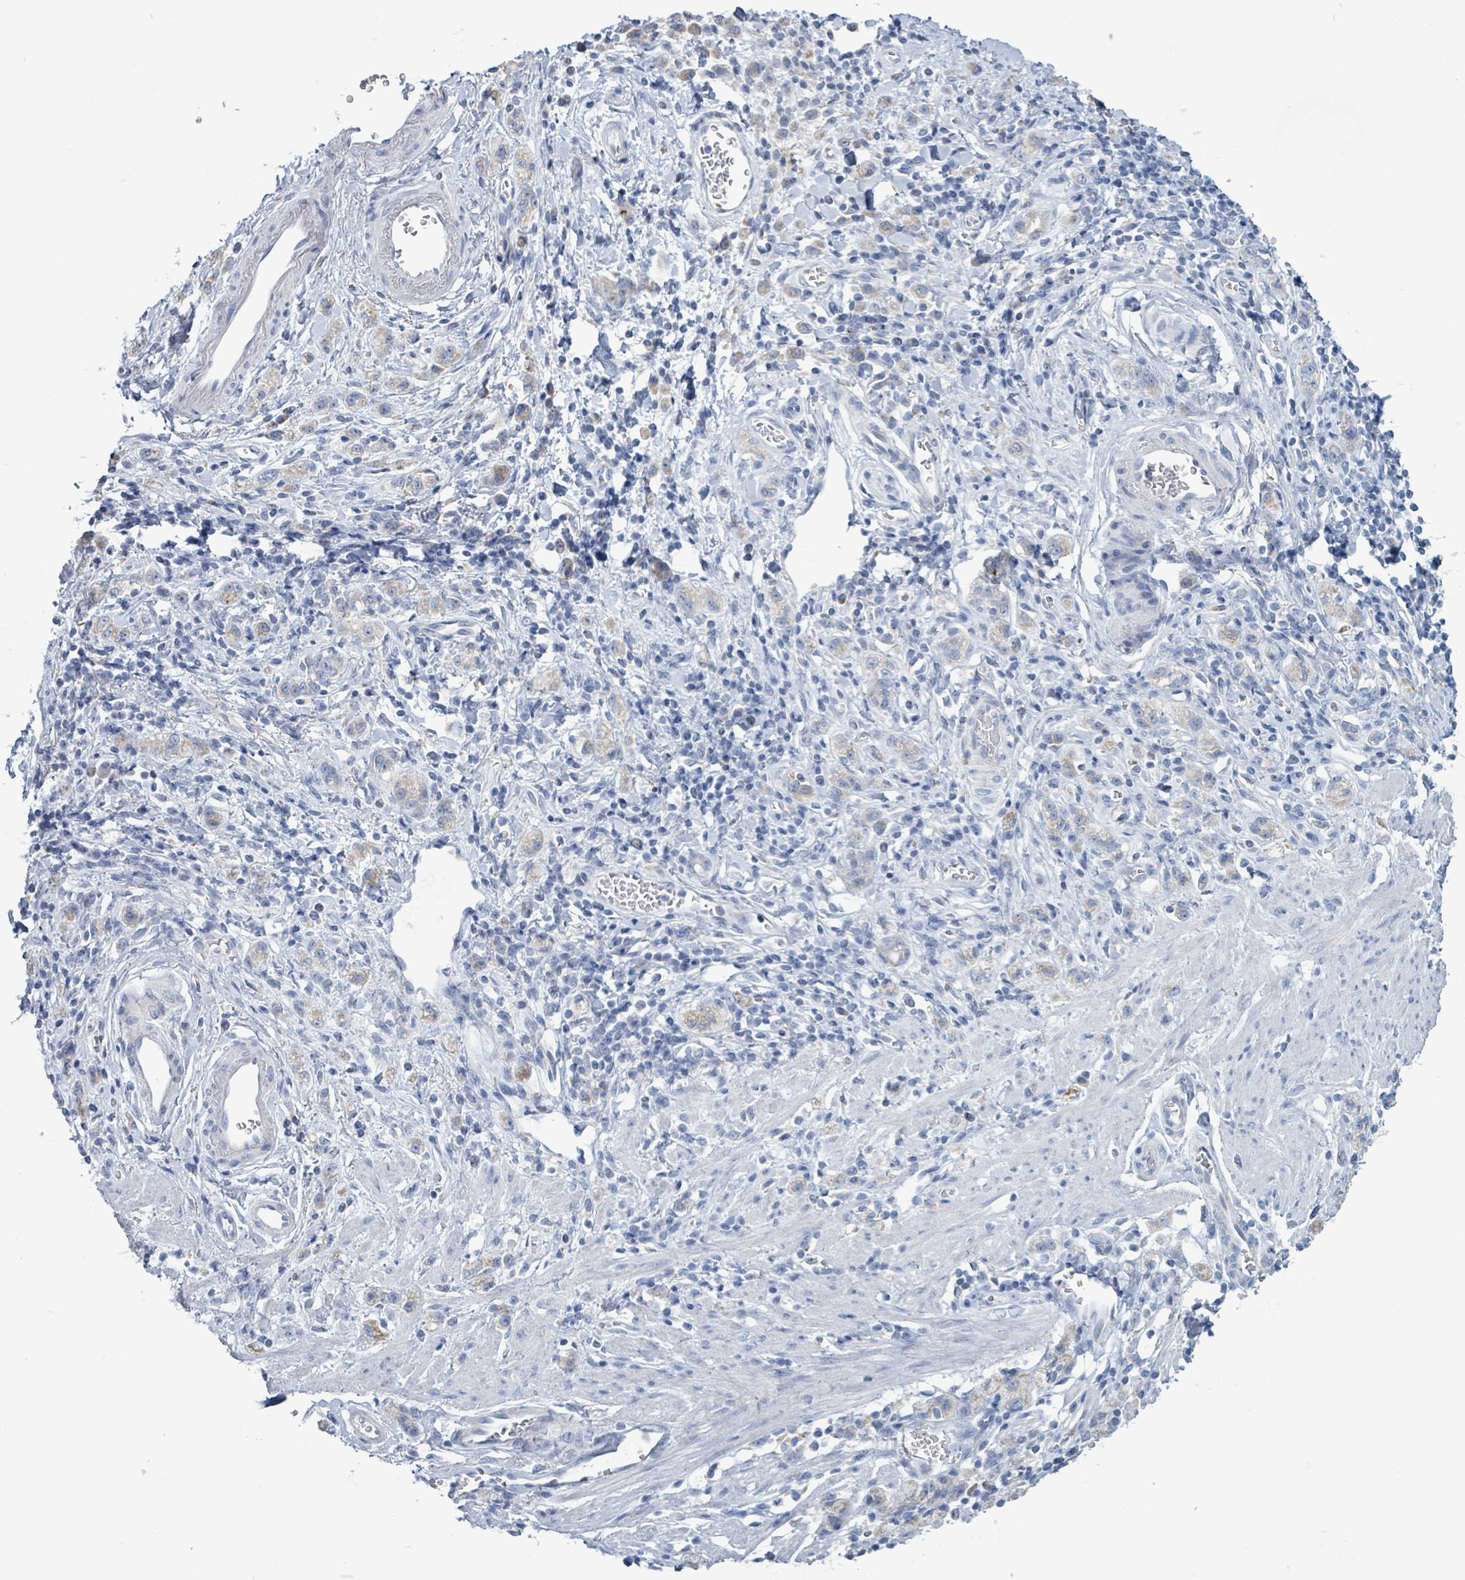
{"staining": {"intensity": "weak", "quantity": "<25%", "location": "cytoplasmic/membranous"}, "tissue": "stomach cancer", "cell_type": "Tumor cells", "image_type": "cancer", "snomed": [{"axis": "morphology", "description": "Adenocarcinoma, NOS"}, {"axis": "topography", "description": "Stomach"}], "caption": "Tumor cells show no significant protein expression in stomach cancer (adenocarcinoma). (DAB immunohistochemistry with hematoxylin counter stain).", "gene": "AKR1C4", "patient": {"sex": "male", "age": 77}}